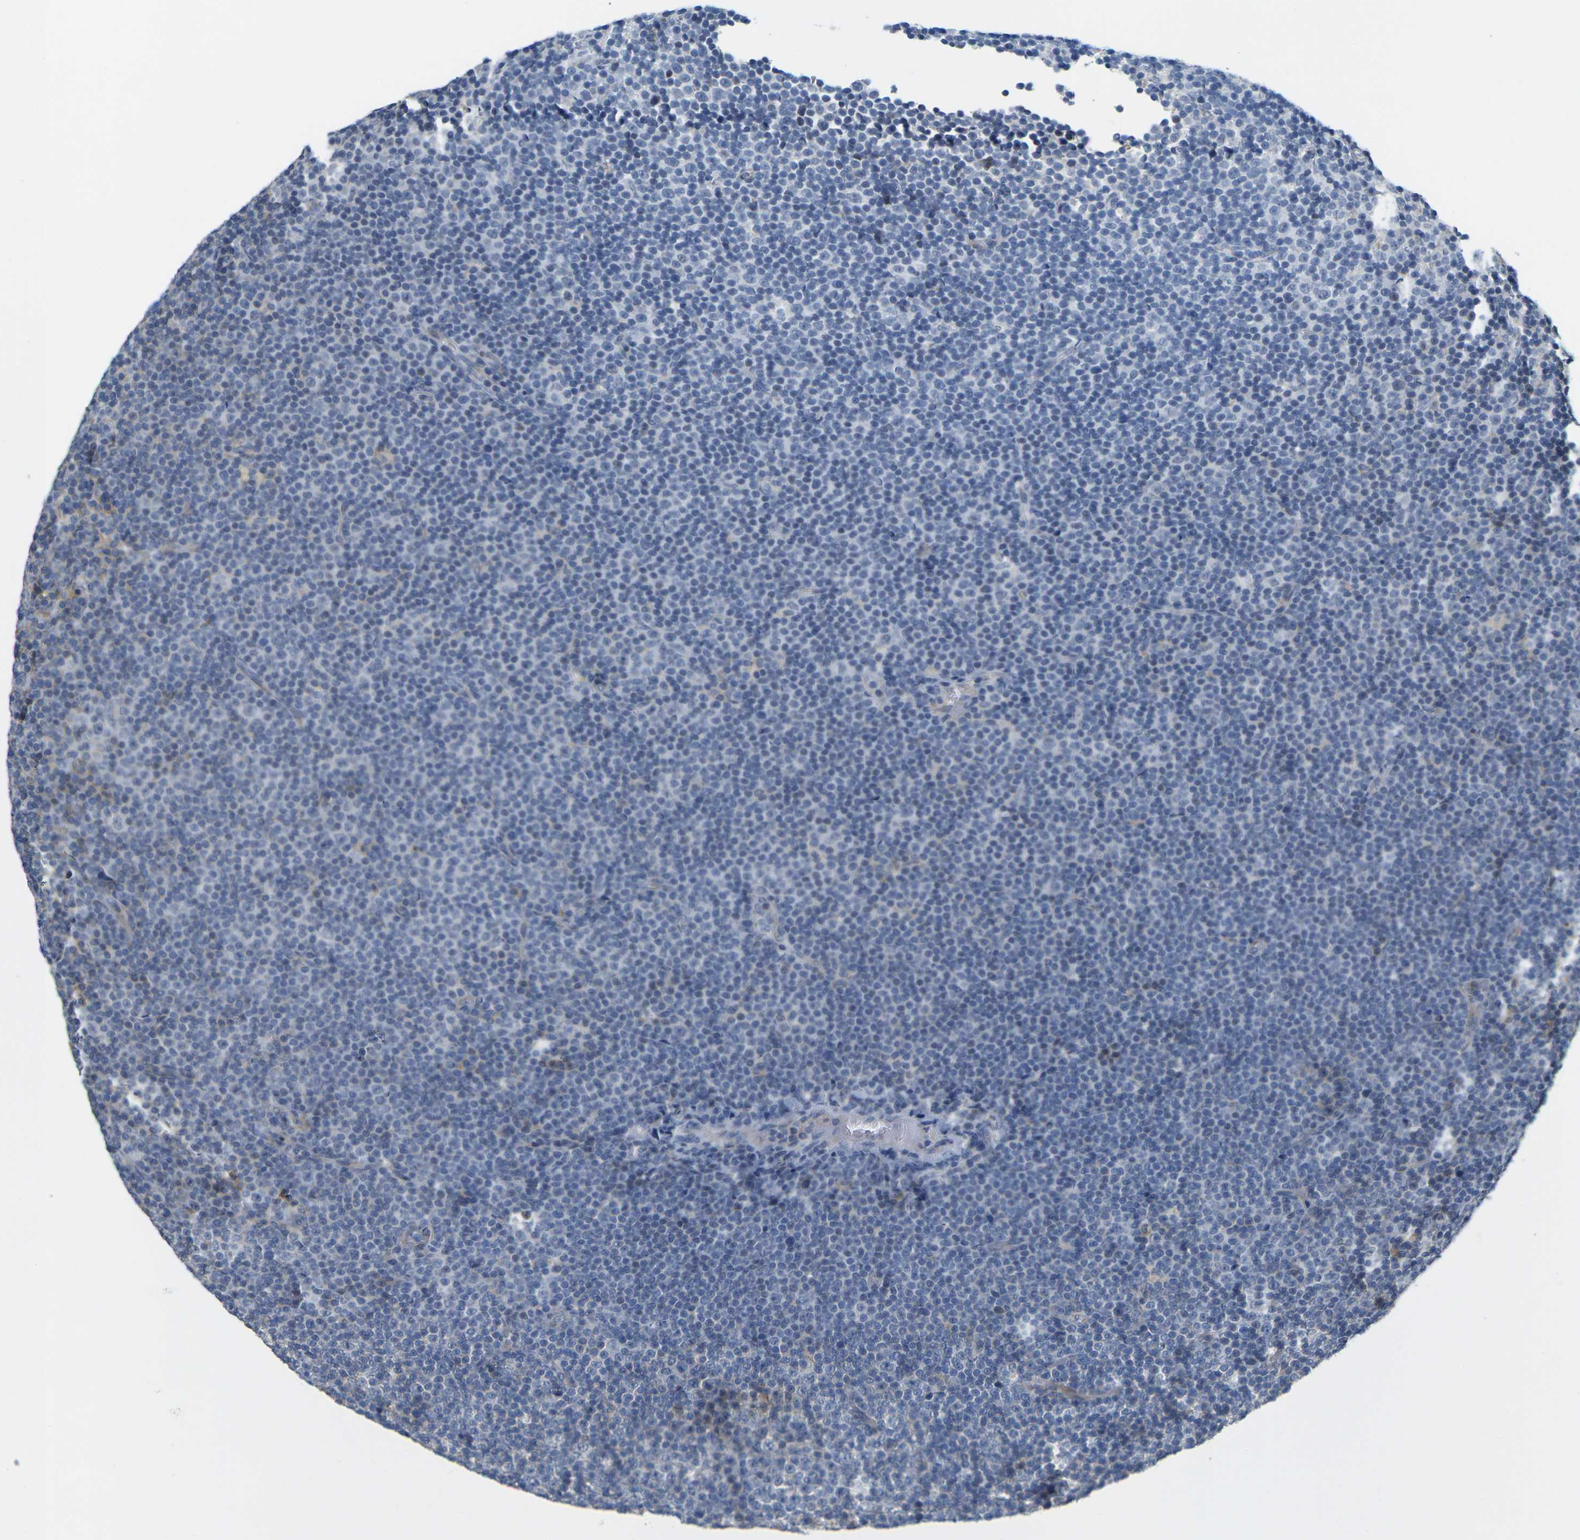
{"staining": {"intensity": "negative", "quantity": "none", "location": "none"}, "tissue": "lymphoma", "cell_type": "Tumor cells", "image_type": "cancer", "snomed": [{"axis": "morphology", "description": "Malignant lymphoma, non-Hodgkin's type, Low grade"}, {"axis": "topography", "description": "Lymph node"}], "caption": "Tumor cells show no significant protein positivity in low-grade malignant lymphoma, non-Hodgkin's type.", "gene": "OTOF", "patient": {"sex": "female", "age": 67}}